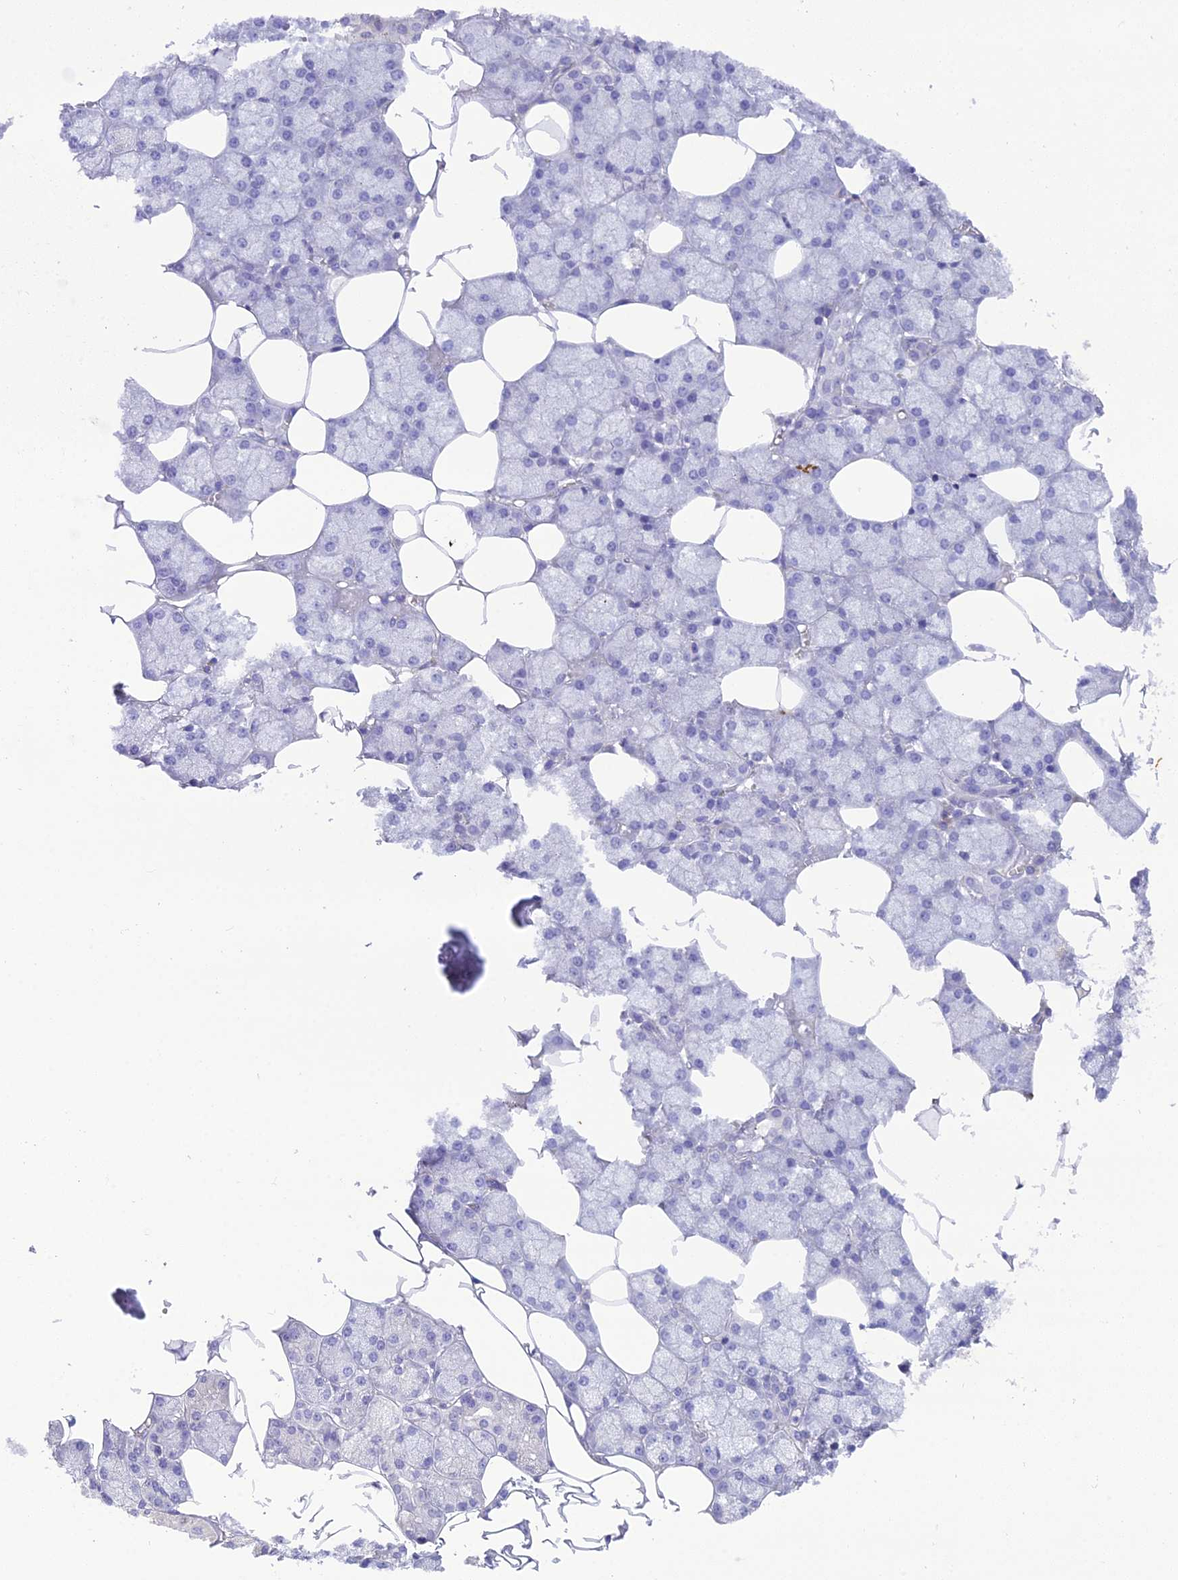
{"staining": {"intensity": "negative", "quantity": "none", "location": "none"}, "tissue": "salivary gland", "cell_type": "Glandular cells", "image_type": "normal", "snomed": [{"axis": "morphology", "description": "Normal tissue, NOS"}, {"axis": "topography", "description": "Salivary gland"}], "caption": "Immunohistochemistry photomicrograph of unremarkable human salivary gland stained for a protein (brown), which reveals no positivity in glandular cells.", "gene": "KIAA0408", "patient": {"sex": "male", "age": 62}}